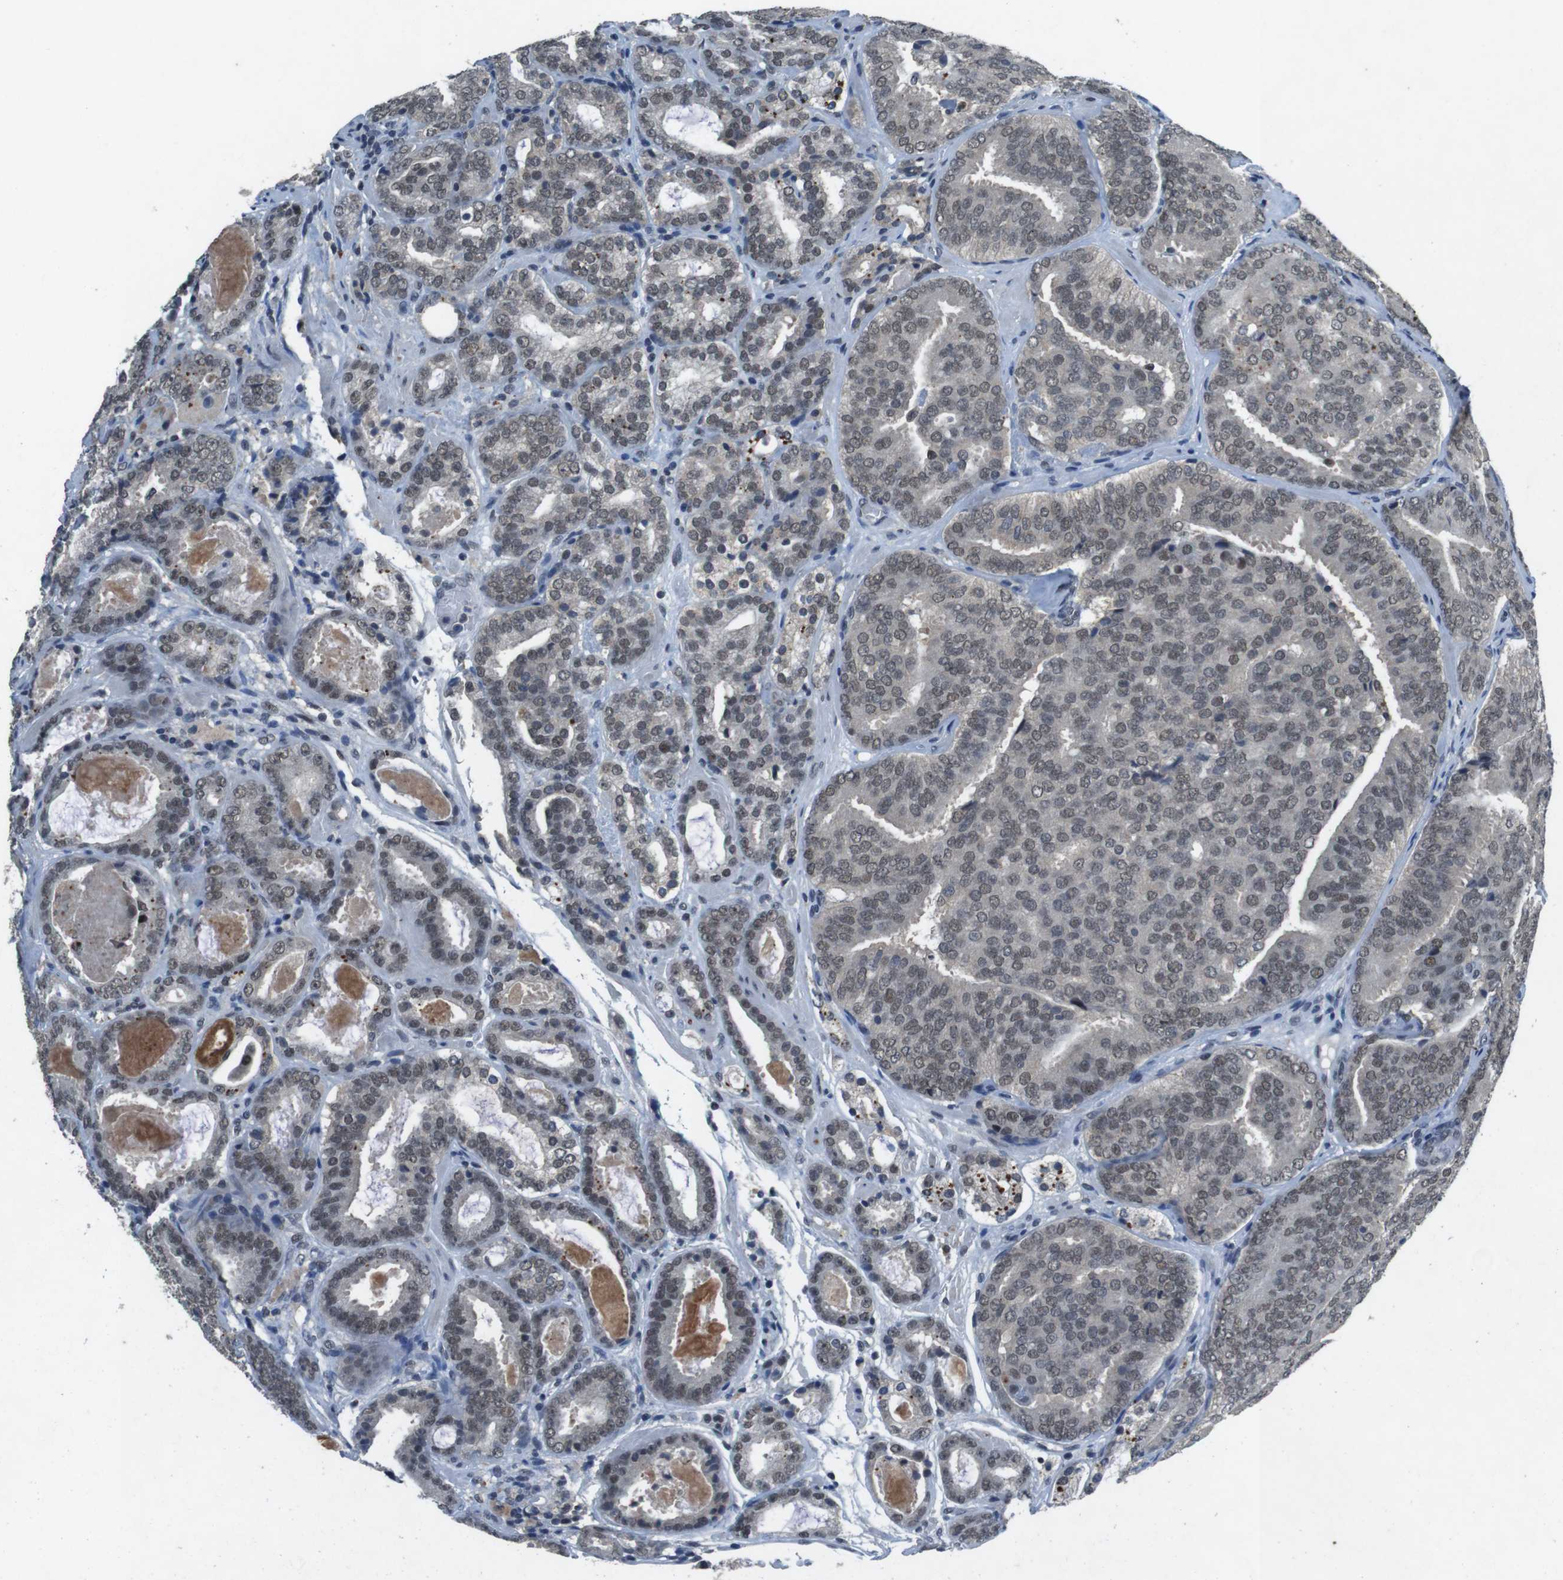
{"staining": {"intensity": "weak", "quantity": ">75%", "location": "nuclear"}, "tissue": "prostate cancer", "cell_type": "Tumor cells", "image_type": "cancer", "snomed": [{"axis": "morphology", "description": "Adenocarcinoma, Low grade"}, {"axis": "topography", "description": "Prostate"}], "caption": "The photomicrograph reveals staining of prostate cancer, revealing weak nuclear protein positivity (brown color) within tumor cells. The protein of interest is stained brown, and the nuclei are stained in blue (DAB IHC with brightfield microscopy, high magnification).", "gene": "USP7", "patient": {"sex": "male", "age": 69}}